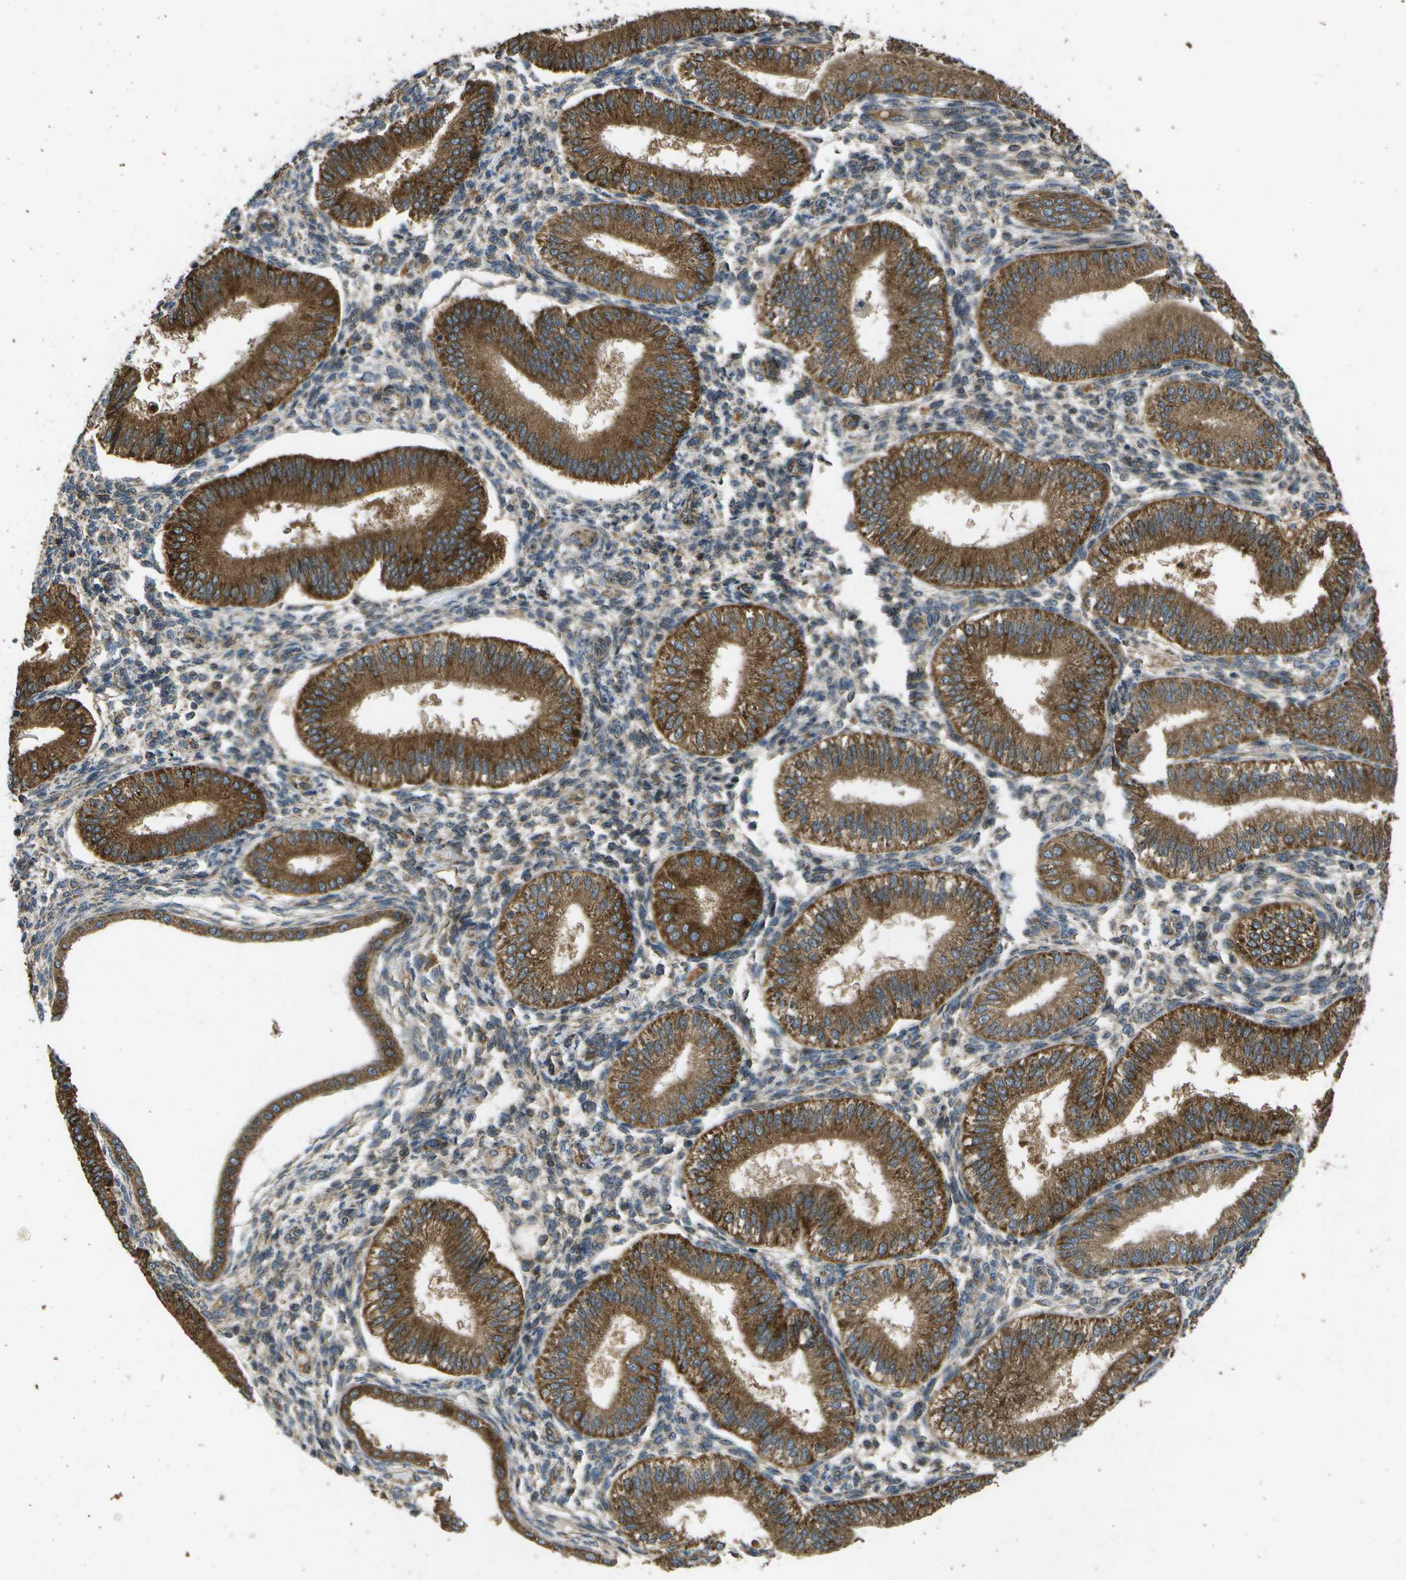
{"staining": {"intensity": "moderate", "quantity": "<25%", "location": "cytoplasmic/membranous"}, "tissue": "endometrium", "cell_type": "Cells in endometrial stroma", "image_type": "normal", "snomed": [{"axis": "morphology", "description": "Normal tissue, NOS"}, {"axis": "topography", "description": "Endometrium"}], "caption": "Brown immunohistochemical staining in benign endometrium shows moderate cytoplasmic/membranous positivity in about <25% of cells in endometrial stroma.", "gene": "HFE", "patient": {"sex": "female", "age": 39}}